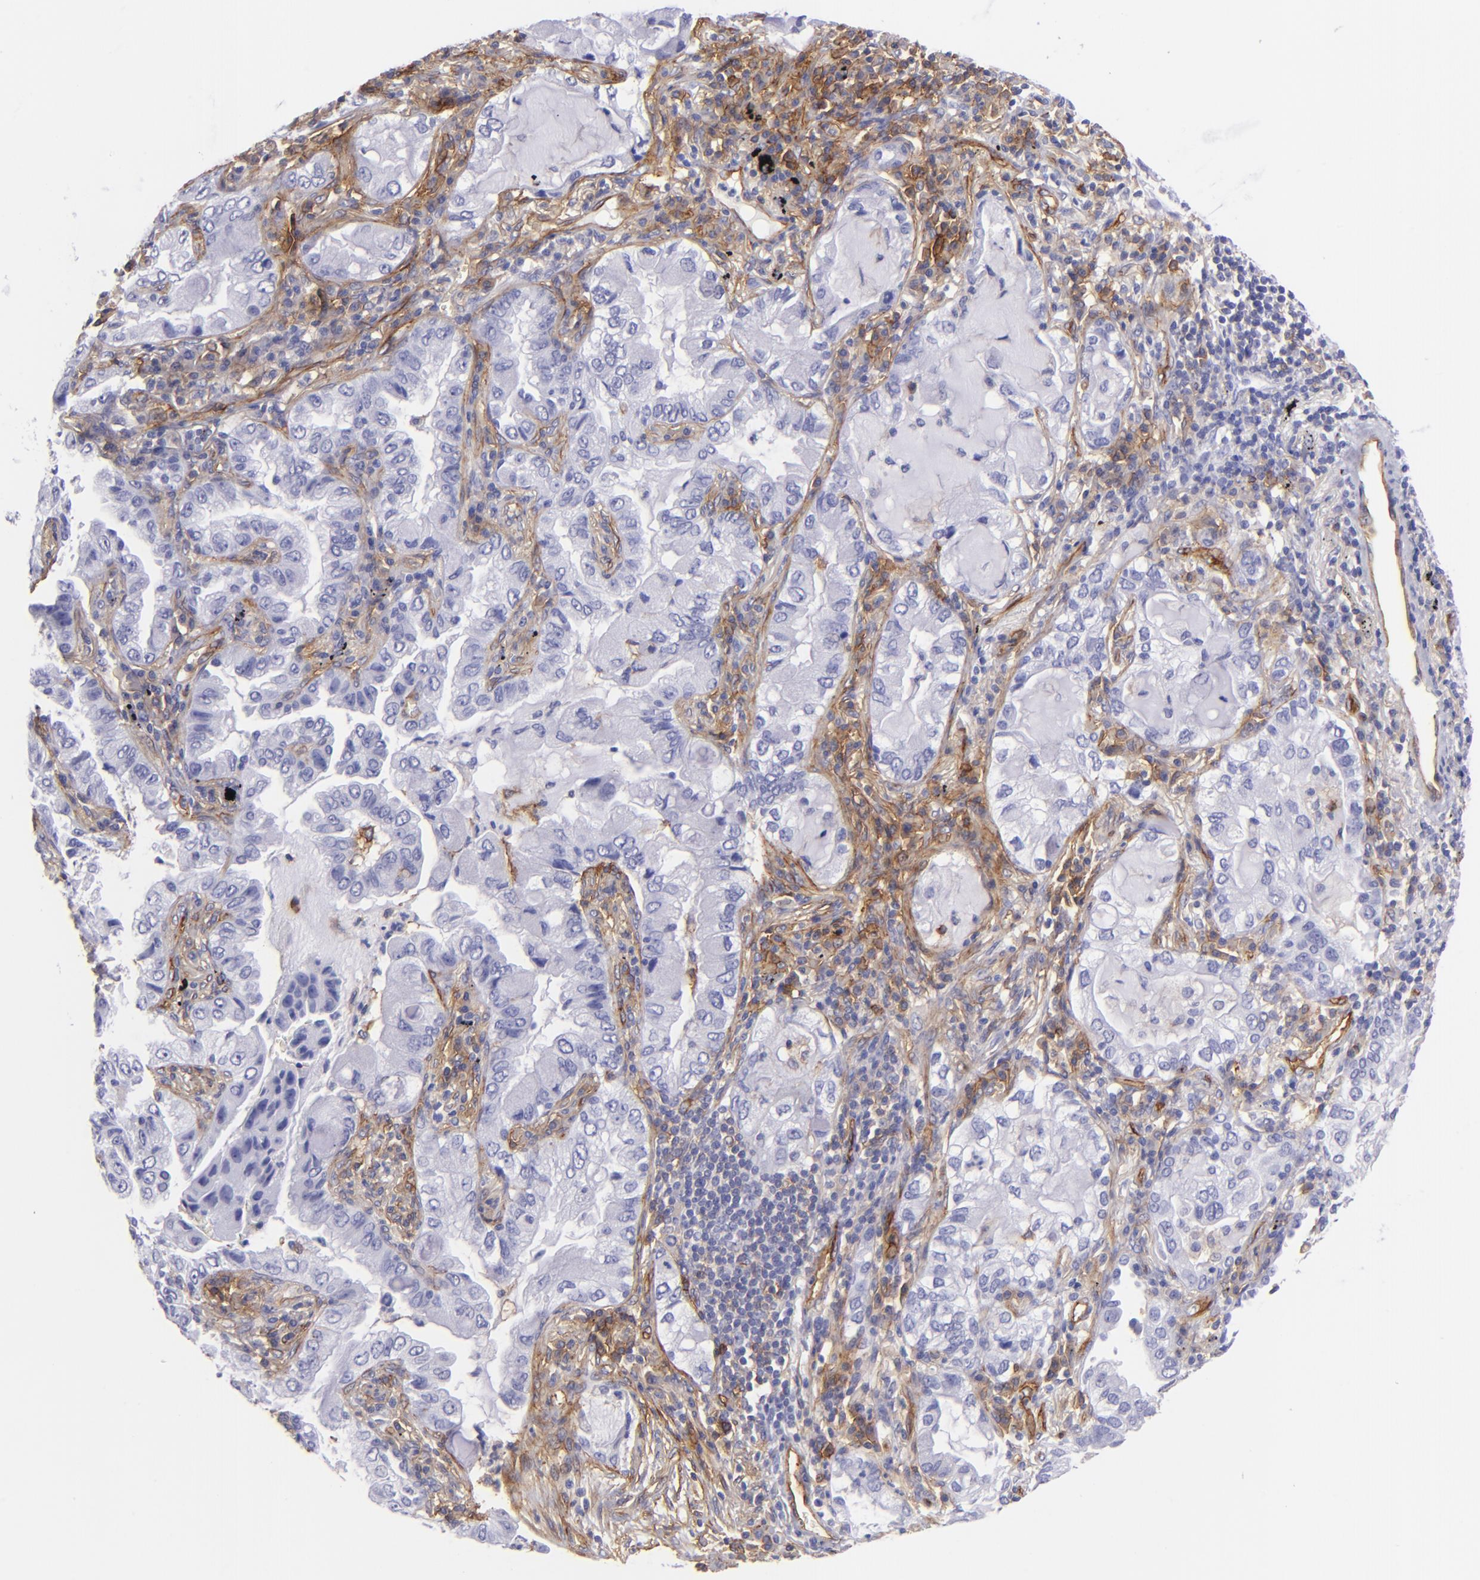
{"staining": {"intensity": "negative", "quantity": "none", "location": "none"}, "tissue": "lung cancer", "cell_type": "Tumor cells", "image_type": "cancer", "snomed": [{"axis": "morphology", "description": "Adenocarcinoma, NOS"}, {"axis": "topography", "description": "Lung"}], "caption": "An immunohistochemistry image of lung cancer is shown. There is no staining in tumor cells of lung cancer. (Brightfield microscopy of DAB (3,3'-diaminobenzidine) immunohistochemistry (IHC) at high magnification).", "gene": "ENTPD1", "patient": {"sex": "female", "age": 50}}